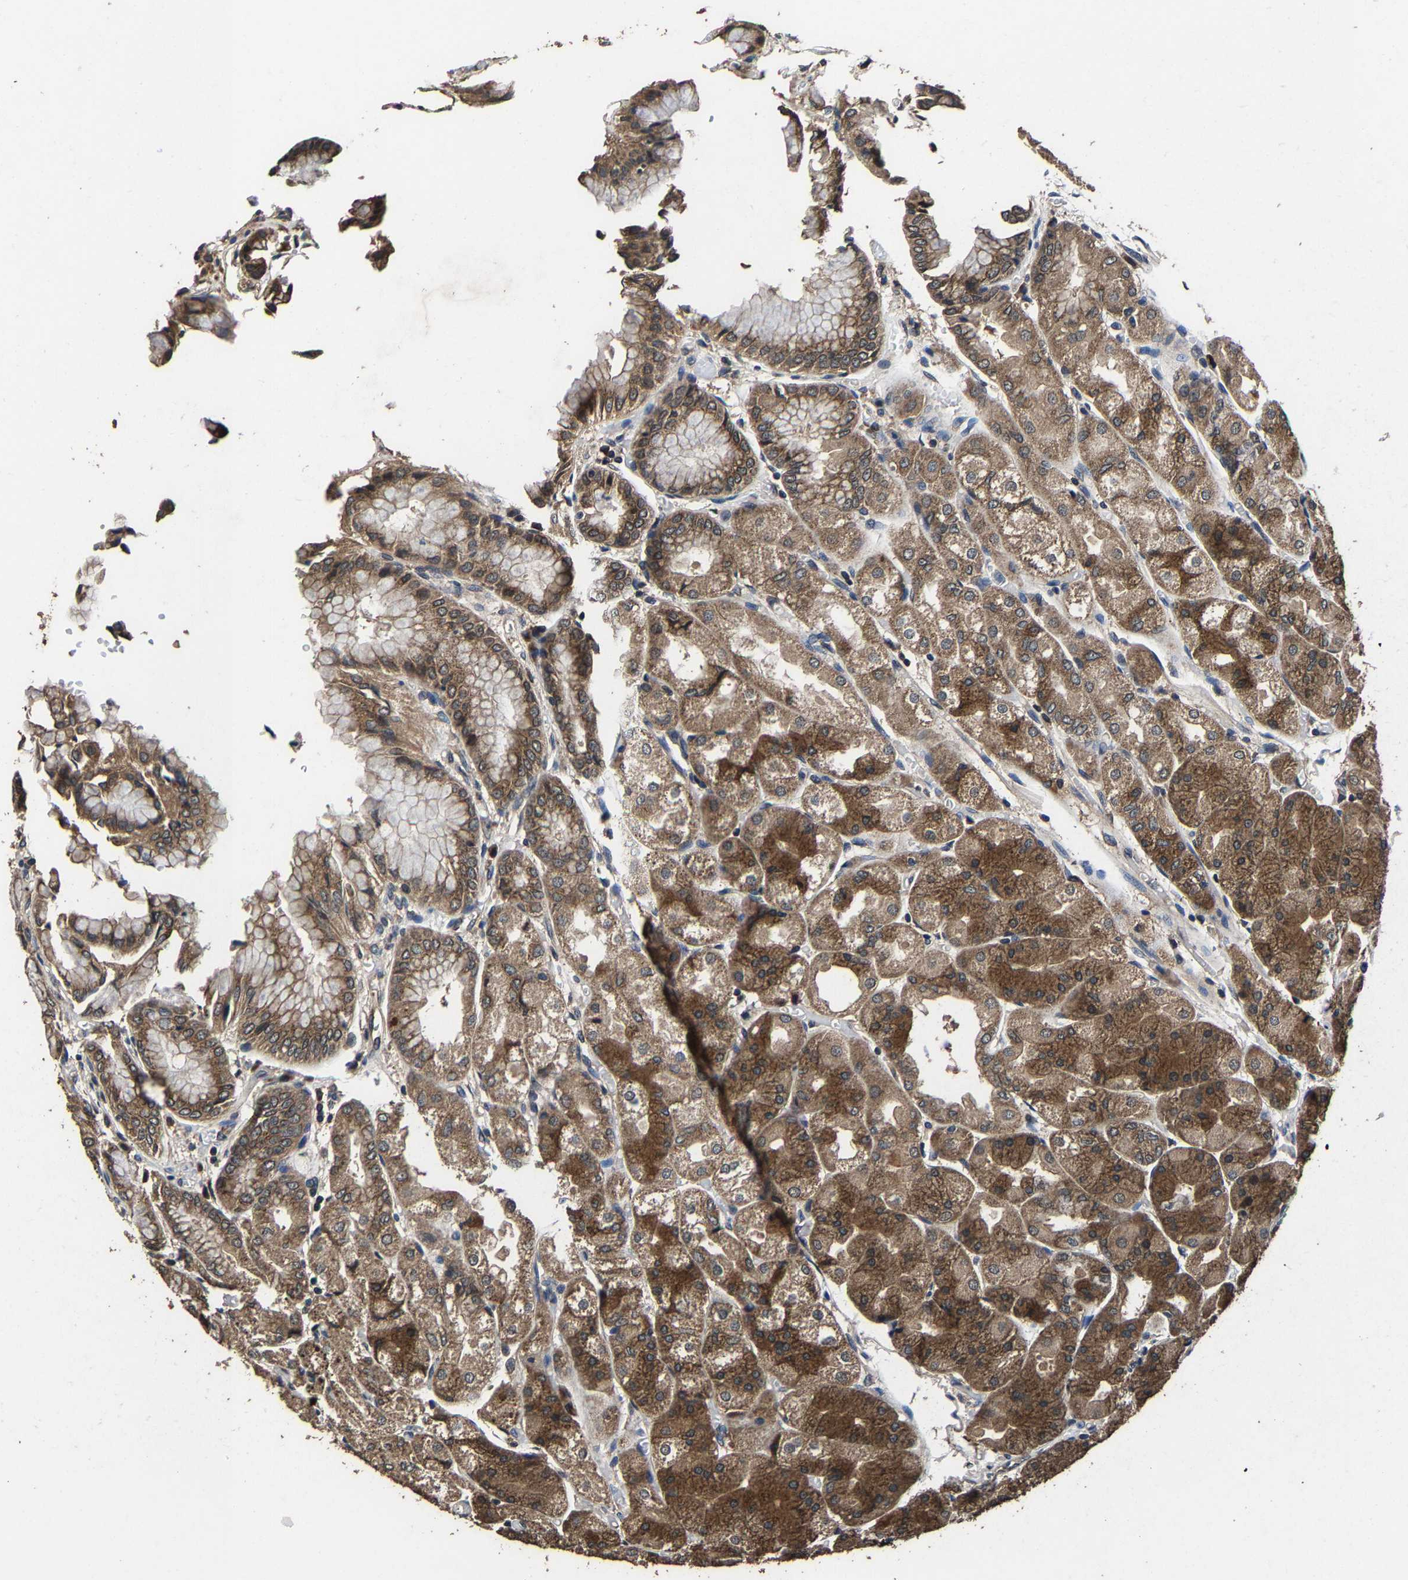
{"staining": {"intensity": "strong", "quantity": ">75%", "location": "cytoplasmic/membranous"}, "tissue": "stomach", "cell_type": "Glandular cells", "image_type": "normal", "snomed": [{"axis": "morphology", "description": "Normal tissue, NOS"}, {"axis": "topography", "description": "Stomach, upper"}], "caption": "Immunohistochemical staining of benign stomach exhibits strong cytoplasmic/membranous protein expression in about >75% of glandular cells.", "gene": "EBAG9", "patient": {"sex": "male", "age": 72}}